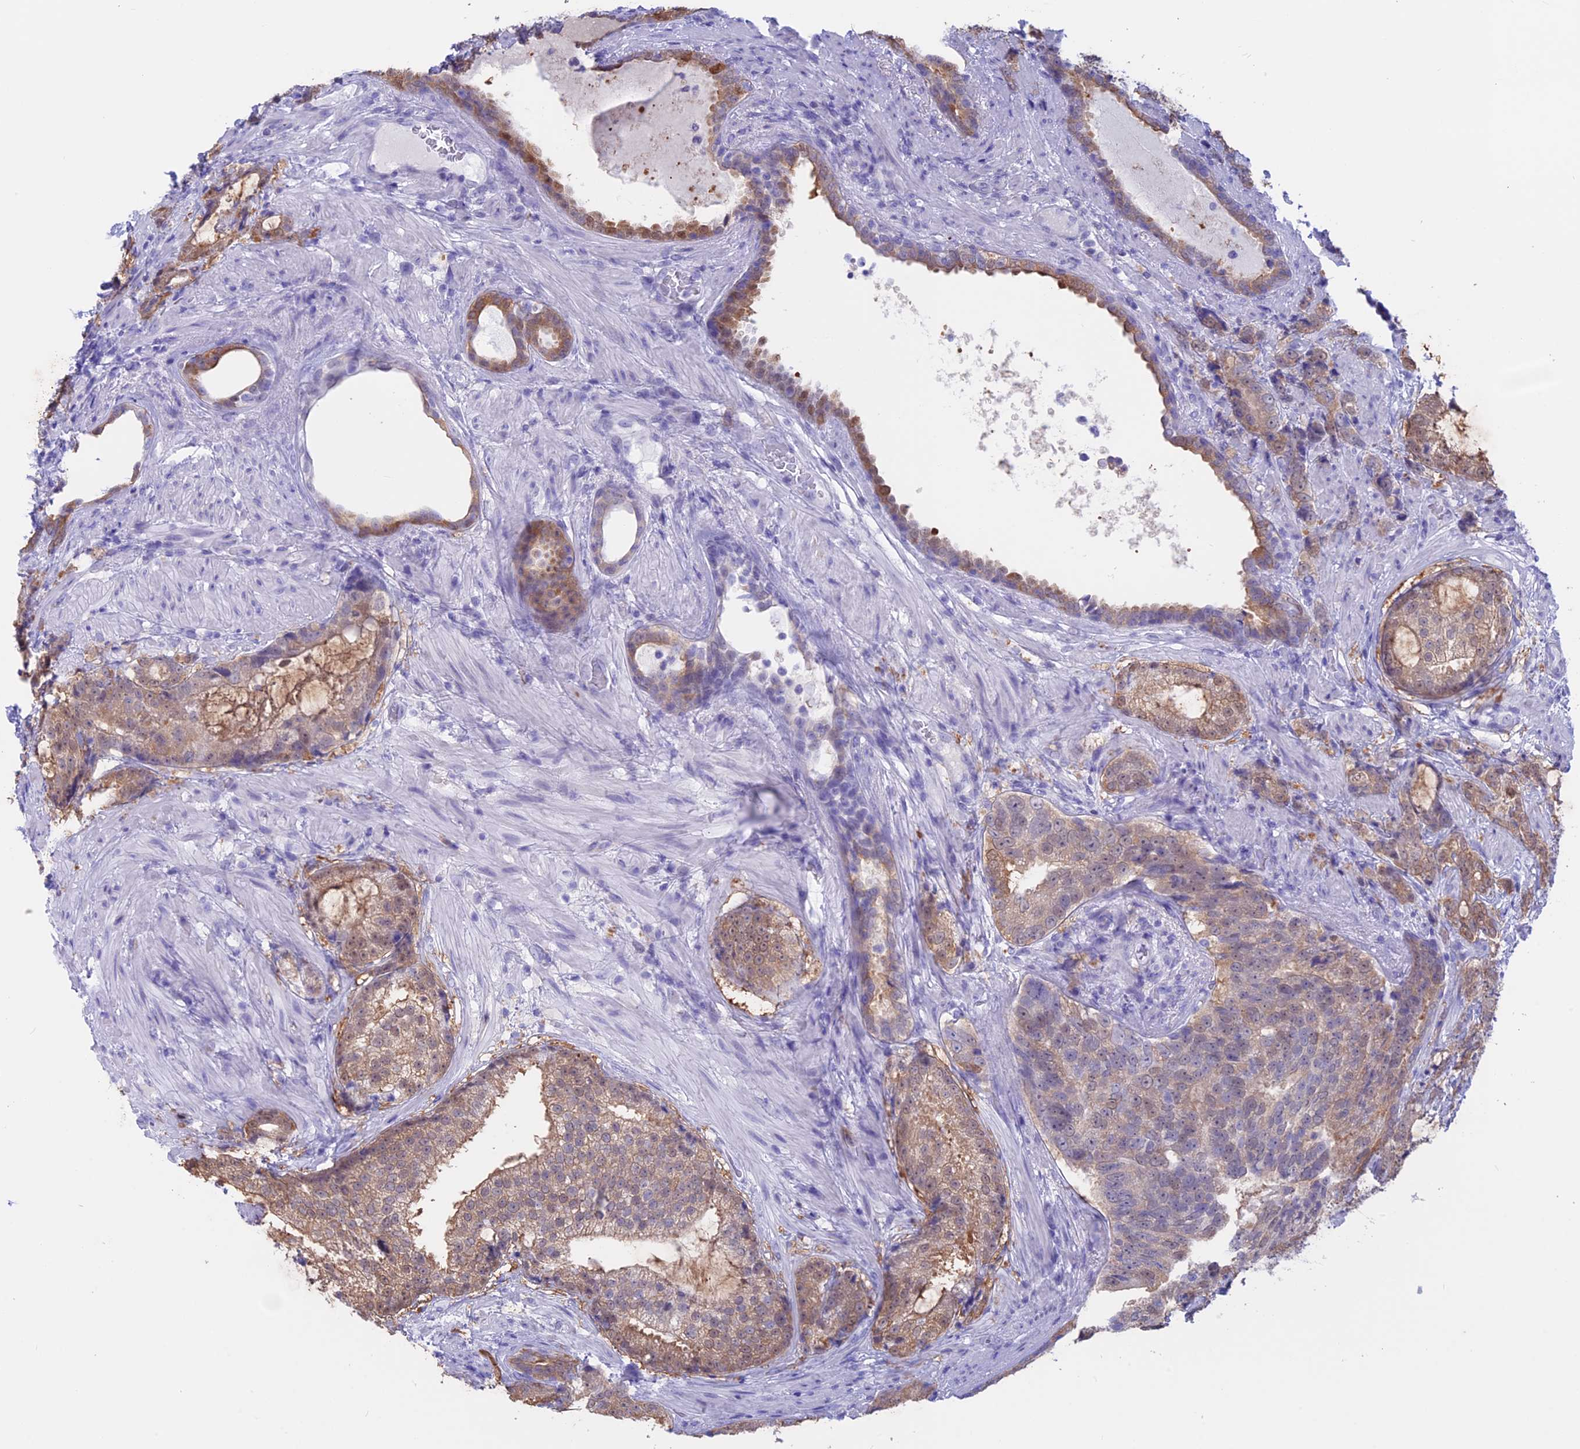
{"staining": {"intensity": "weak", "quantity": "25%-75%", "location": "cytoplasmic/membranous"}, "tissue": "prostate cancer", "cell_type": "Tumor cells", "image_type": "cancer", "snomed": [{"axis": "morphology", "description": "Adenocarcinoma, High grade"}, {"axis": "topography", "description": "Prostate"}], "caption": "Human prostate cancer (high-grade adenocarcinoma) stained with a protein marker demonstrates weak staining in tumor cells.", "gene": "LHFPL2", "patient": {"sex": "male", "age": 67}}